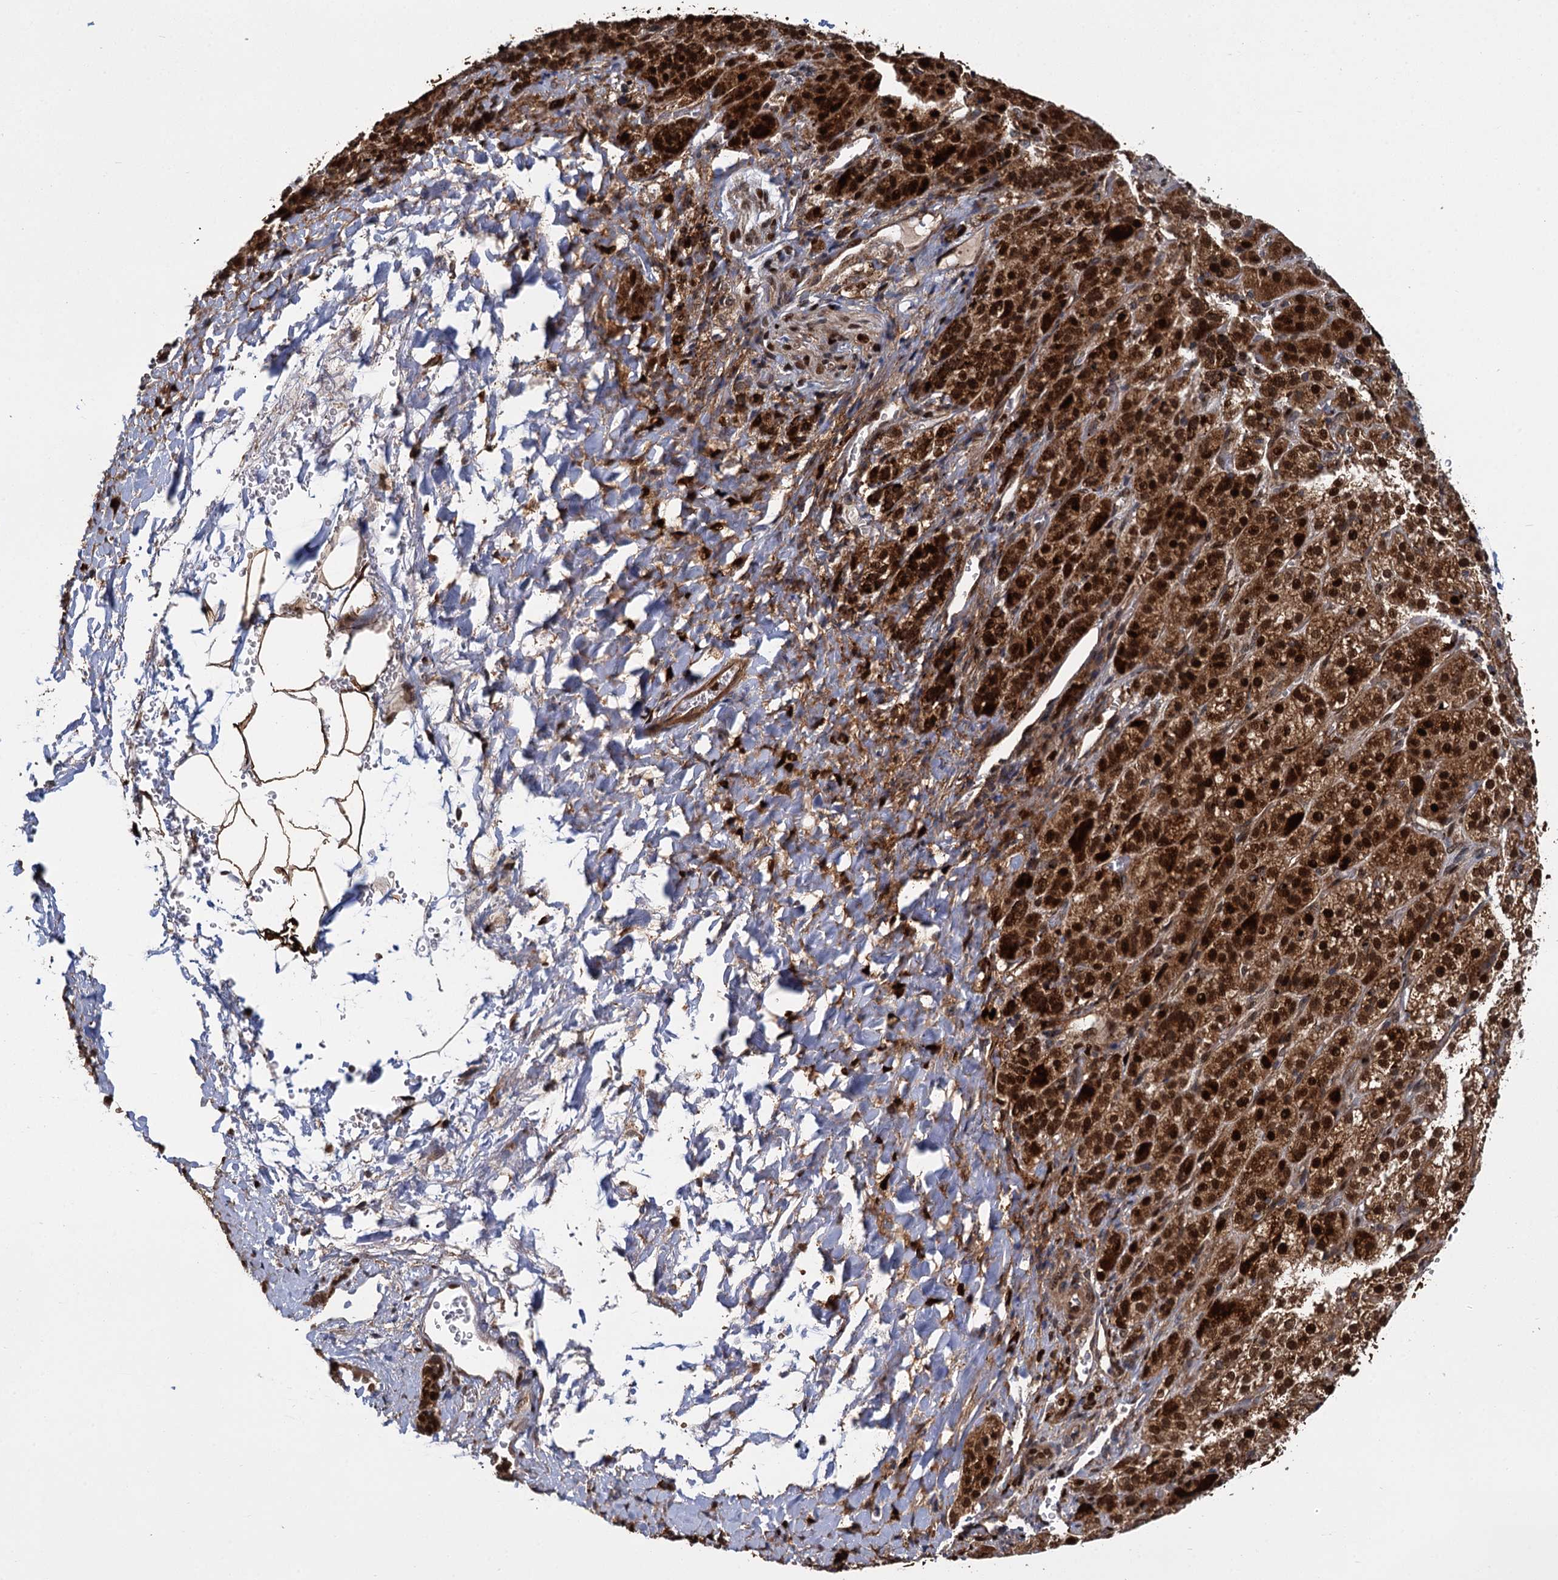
{"staining": {"intensity": "strong", "quantity": ">75%", "location": "cytoplasmic/membranous,nuclear"}, "tissue": "adrenal gland", "cell_type": "Glandular cells", "image_type": "normal", "snomed": [{"axis": "morphology", "description": "Normal tissue, NOS"}, {"axis": "topography", "description": "Adrenal gland"}], "caption": "Immunohistochemical staining of unremarkable adrenal gland shows >75% levels of strong cytoplasmic/membranous,nuclear protein expression in about >75% of glandular cells.", "gene": "GAL3ST4", "patient": {"sex": "female", "age": 57}}